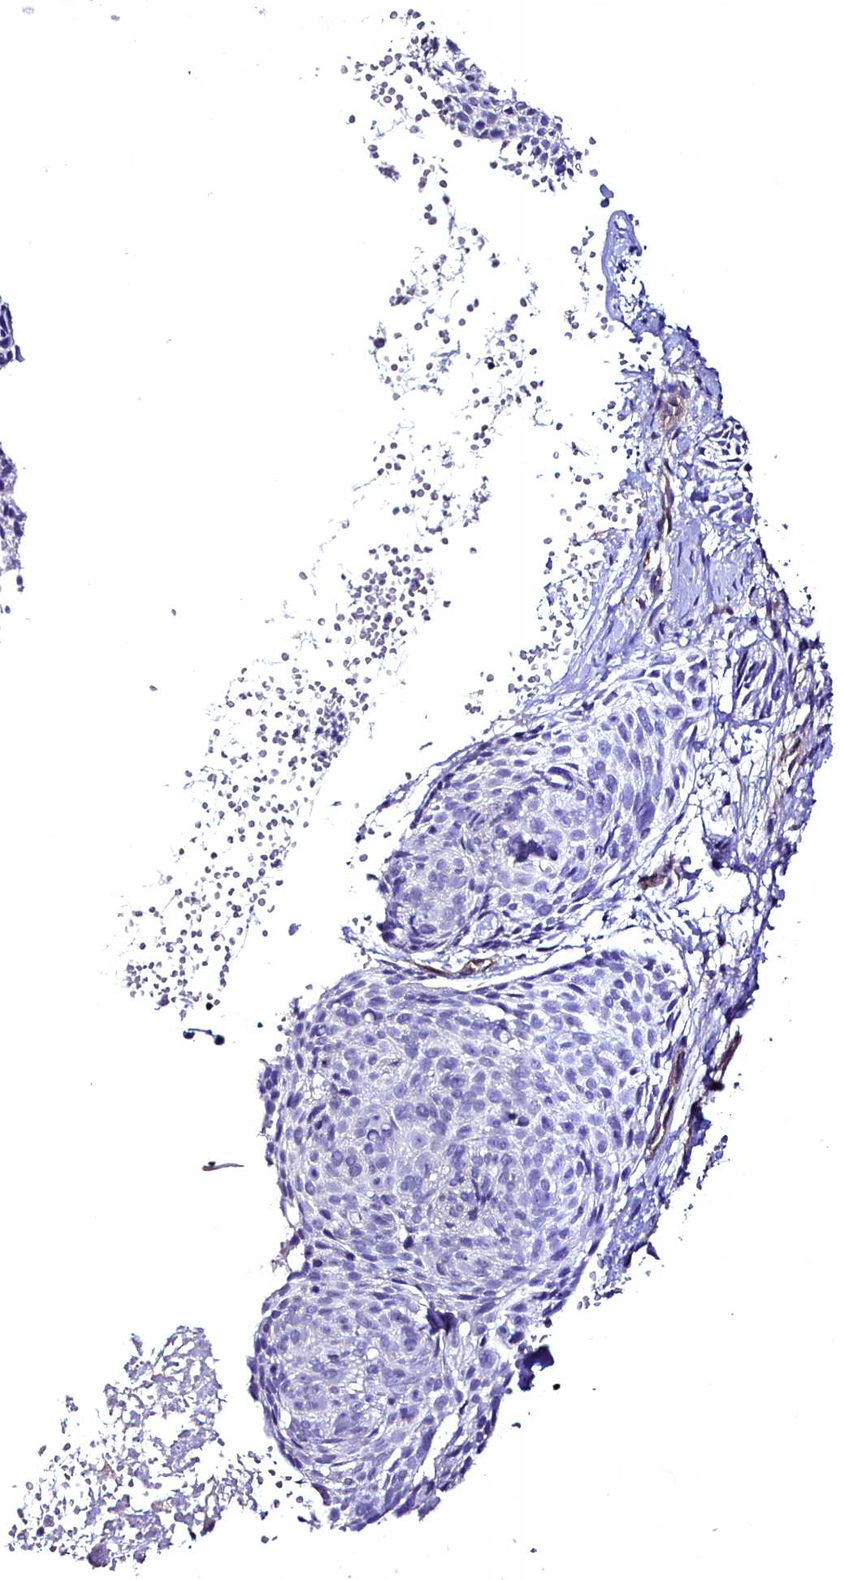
{"staining": {"intensity": "negative", "quantity": "none", "location": "none"}, "tissue": "skin cancer", "cell_type": "Tumor cells", "image_type": "cancer", "snomed": [{"axis": "morphology", "description": "Normal tissue, NOS"}, {"axis": "morphology", "description": "Basal cell carcinoma"}, {"axis": "topography", "description": "Skin"}], "caption": "Immunohistochemistry of skin basal cell carcinoma shows no staining in tumor cells.", "gene": "STXBP1", "patient": {"sex": "male", "age": 66}}